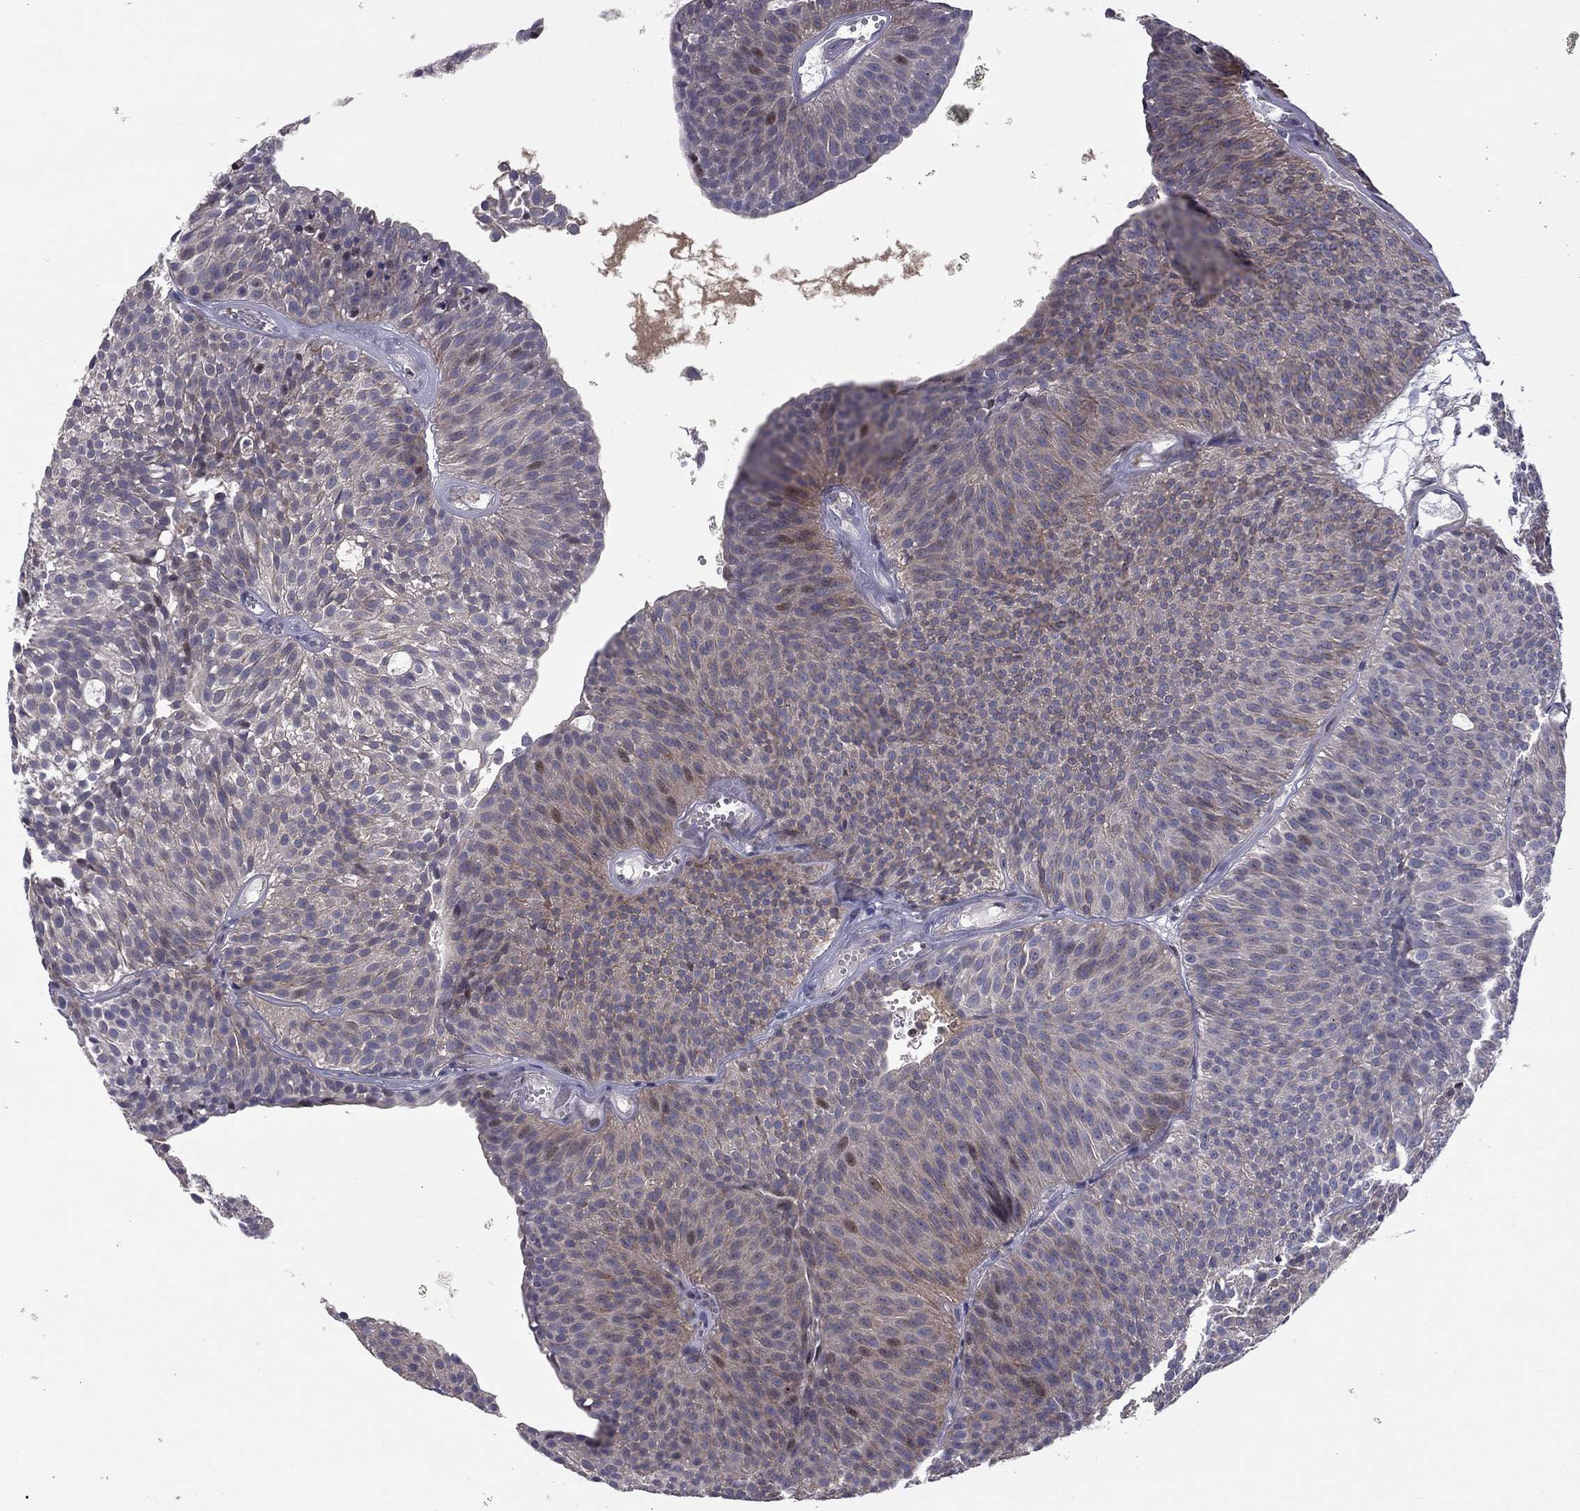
{"staining": {"intensity": "moderate", "quantity": "25%-75%", "location": "cytoplasmic/membranous"}, "tissue": "urothelial cancer", "cell_type": "Tumor cells", "image_type": "cancer", "snomed": [{"axis": "morphology", "description": "Urothelial carcinoma, Low grade"}, {"axis": "topography", "description": "Urinary bladder"}], "caption": "About 25%-75% of tumor cells in urothelial cancer show moderate cytoplasmic/membranous protein positivity as visualized by brown immunohistochemical staining.", "gene": "DUSP7", "patient": {"sex": "male", "age": 63}}